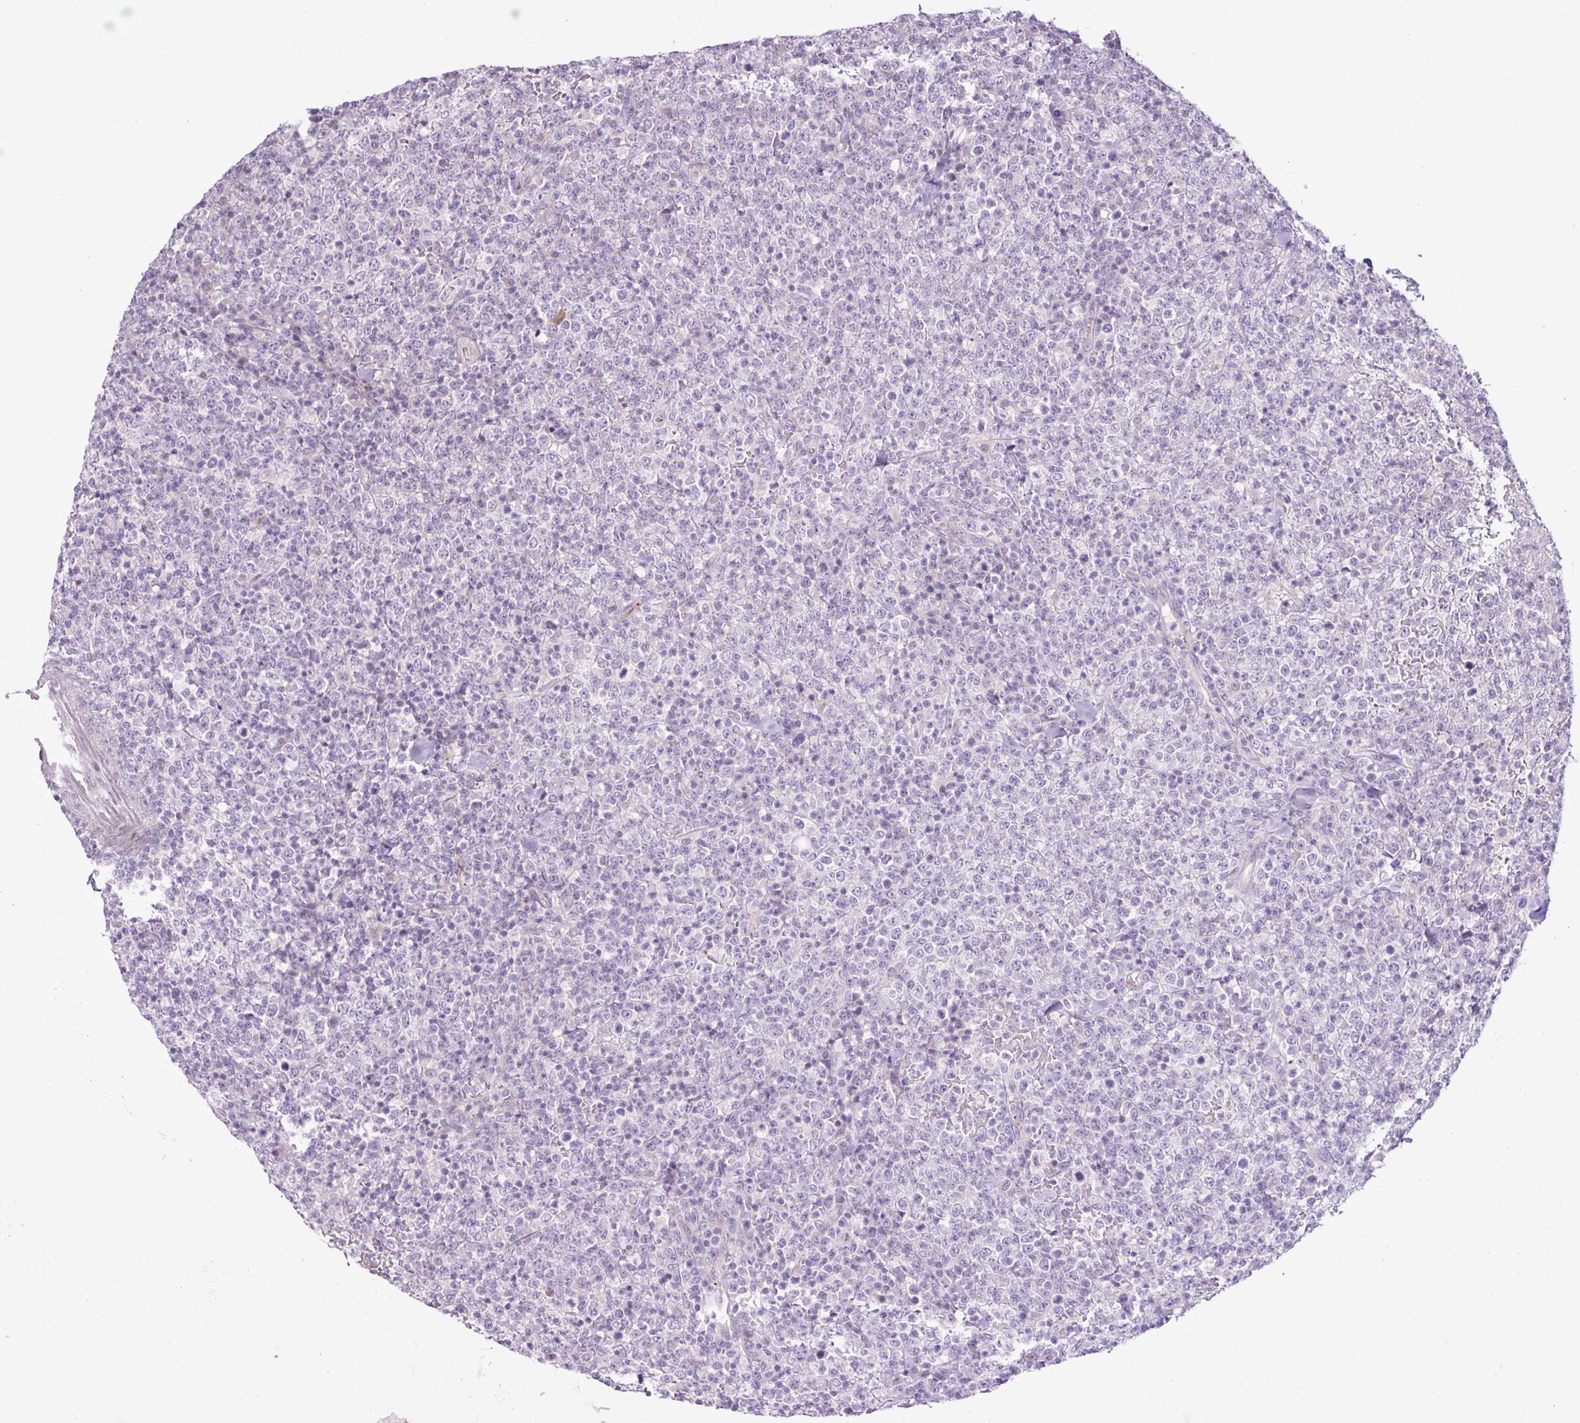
{"staining": {"intensity": "negative", "quantity": "none", "location": "none"}, "tissue": "lymphoma", "cell_type": "Tumor cells", "image_type": "cancer", "snomed": [{"axis": "morphology", "description": "Malignant lymphoma, non-Hodgkin's type, High grade"}, {"axis": "topography", "description": "Colon"}], "caption": "DAB immunohistochemical staining of human lymphoma reveals no significant positivity in tumor cells.", "gene": "DNAJB13", "patient": {"sex": "female", "age": 53}}